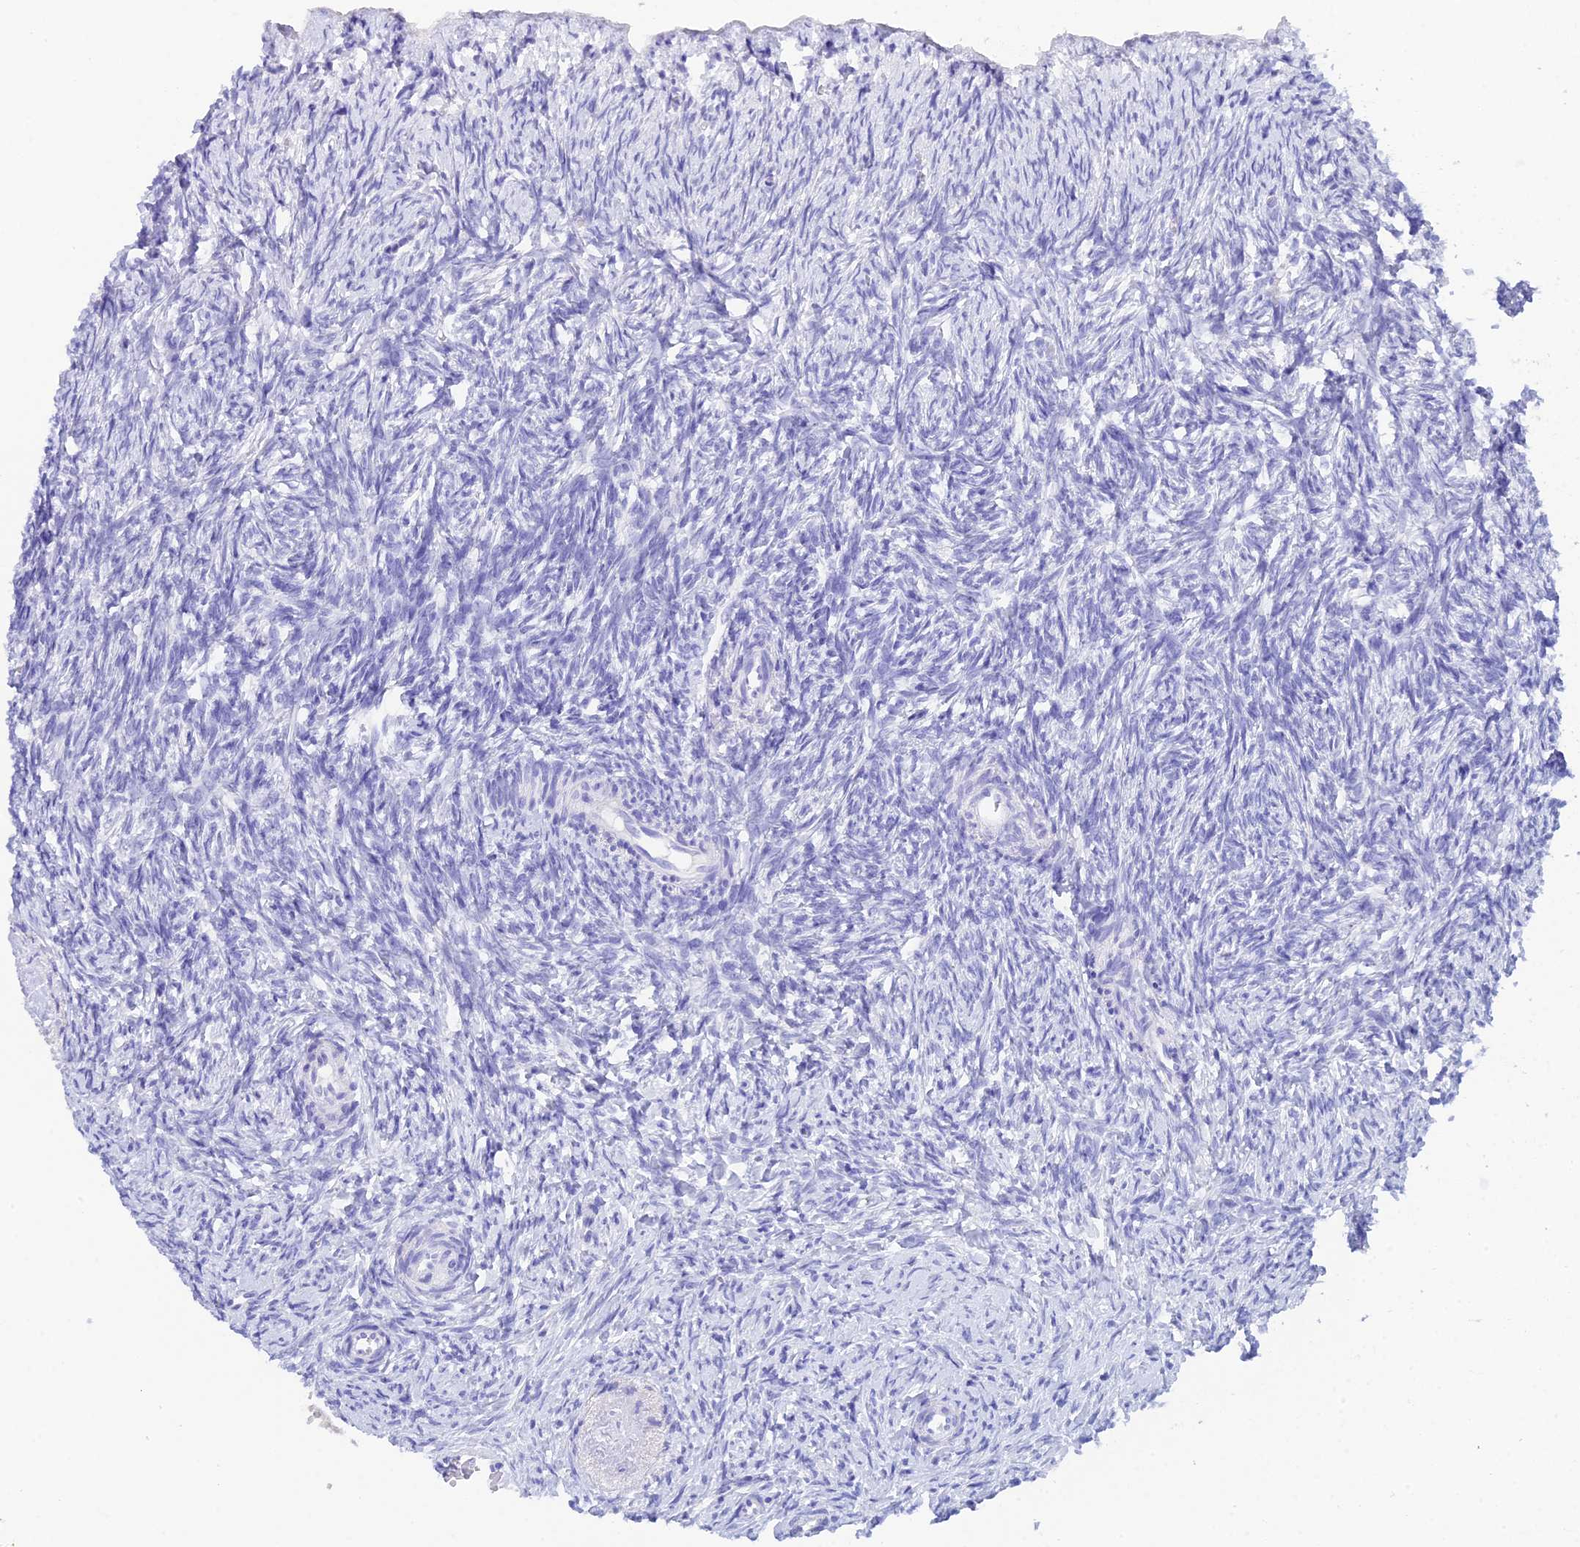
{"staining": {"intensity": "negative", "quantity": "none", "location": "none"}, "tissue": "ovary", "cell_type": "Follicle cells", "image_type": "normal", "snomed": [{"axis": "morphology", "description": "Normal tissue, NOS"}, {"axis": "topography", "description": "Ovary"}], "caption": "The micrograph reveals no significant expression in follicle cells of ovary.", "gene": "REG1A", "patient": {"sex": "female", "age": 51}}